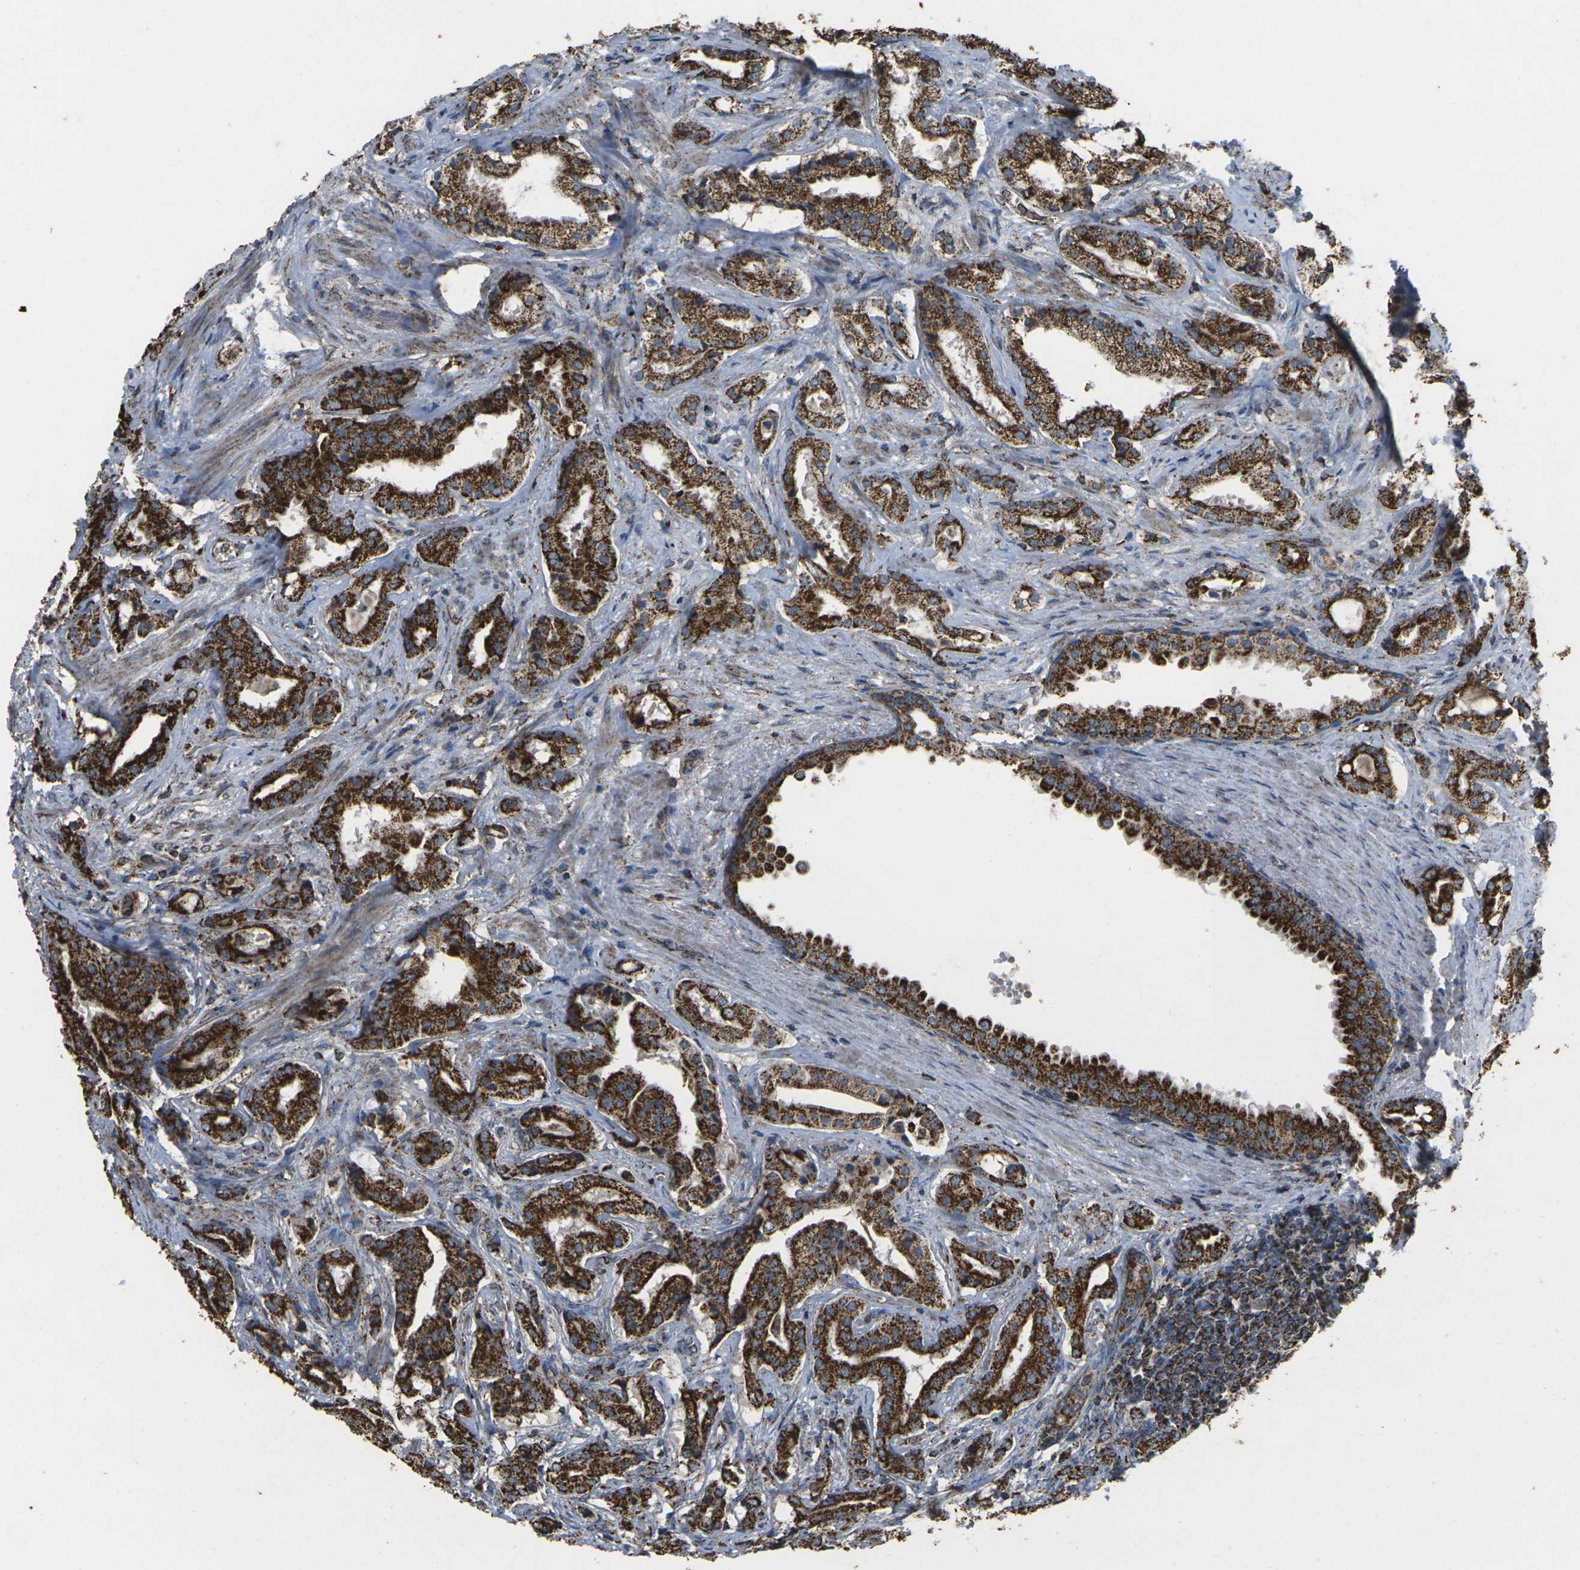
{"staining": {"intensity": "strong", "quantity": ">75%", "location": "cytoplasmic/membranous"}, "tissue": "prostate cancer", "cell_type": "Tumor cells", "image_type": "cancer", "snomed": [{"axis": "morphology", "description": "Adenocarcinoma, High grade"}, {"axis": "topography", "description": "Prostate"}], "caption": "Immunohistochemistry micrograph of neoplastic tissue: human prostate adenocarcinoma (high-grade) stained using immunohistochemistry (IHC) reveals high levels of strong protein expression localized specifically in the cytoplasmic/membranous of tumor cells, appearing as a cytoplasmic/membranous brown color.", "gene": "KLHL5", "patient": {"sex": "male", "age": 64}}